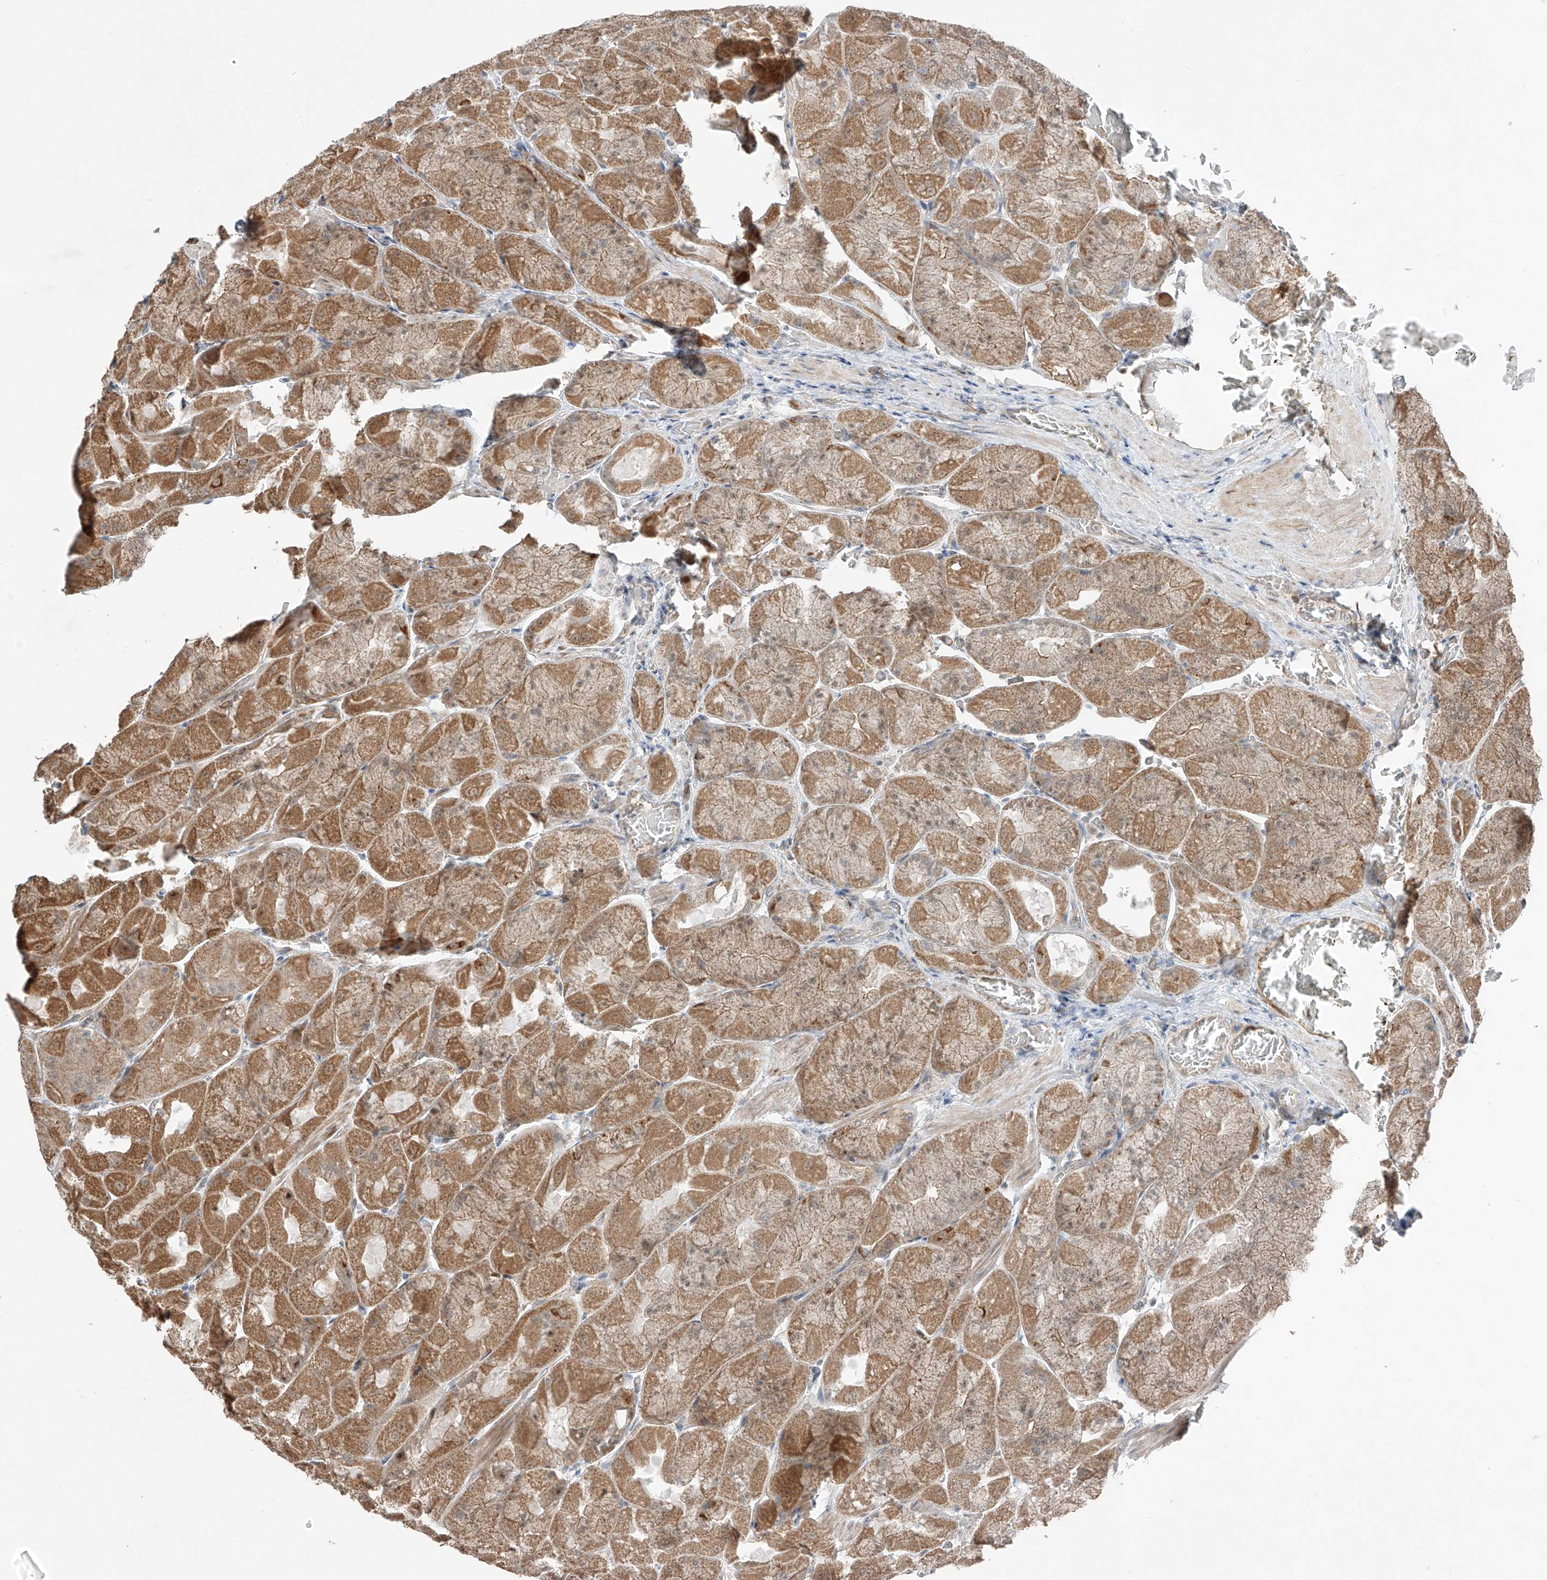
{"staining": {"intensity": "moderate", "quantity": ">75%", "location": "cytoplasmic/membranous"}, "tissue": "stomach", "cell_type": "Glandular cells", "image_type": "normal", "snomed": [{"axis": "morphology", "description": "Normal tissue, NOS"}, {"axis": "topography", "description": "Stomach"}], "caption": "Immunohistochemical staining of unremarkable human stomach displays >75% levels of moderate cytoplasmic/membranous protein staining in about >75% of glandular cells.", "gene": "ZNF620", "patient": {"sex": "female", "age": 61}}